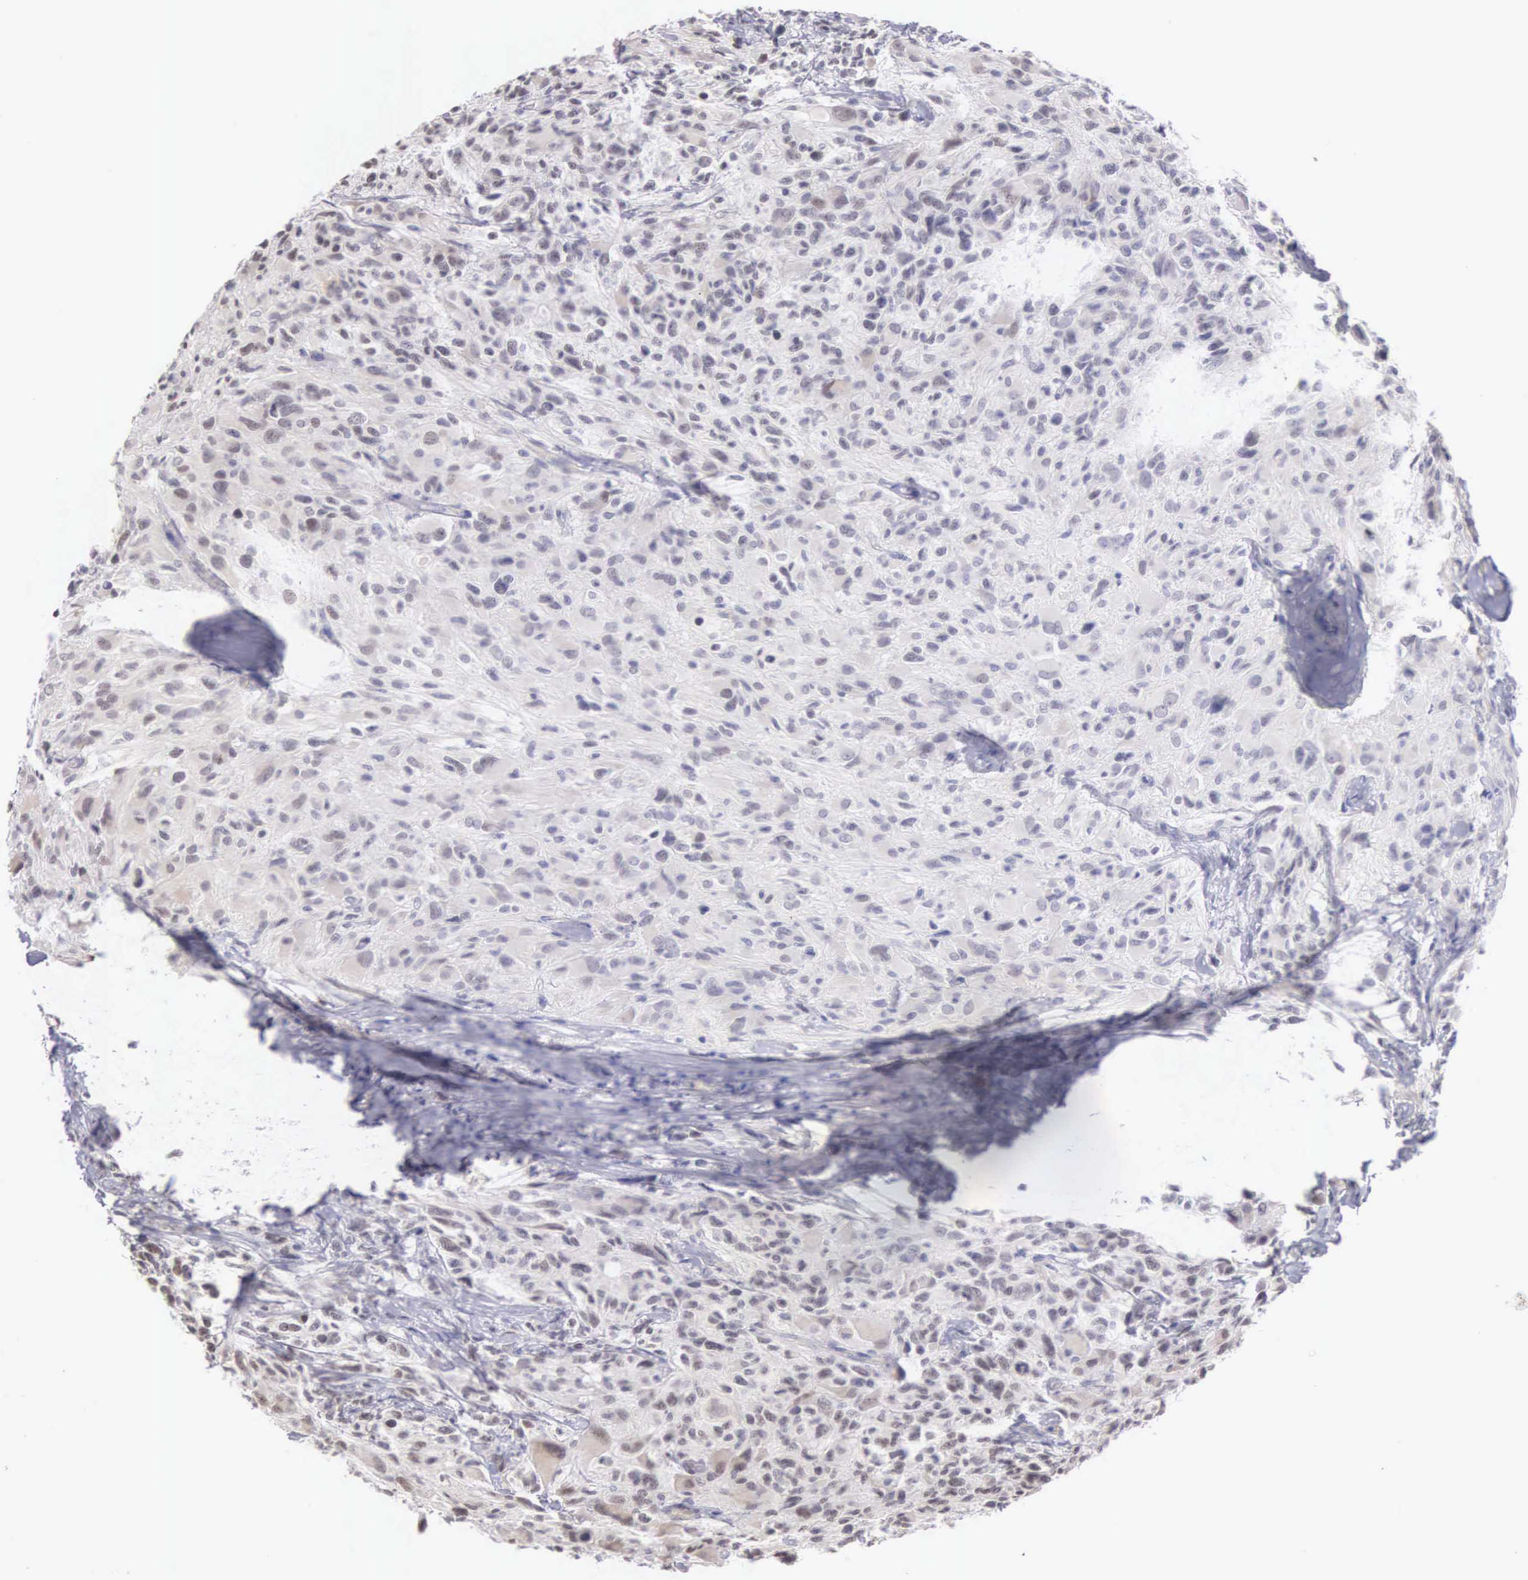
{"staining": {"intensity": "weak", "quantity": "<25%", "location": "nuclear"}, "tissue": "glioma", "cell_type": "Tumor cells", "image_type": "cancer", "snomed": [{"axis": "morphology", "description": "Glioma, malignant, High grade"}, {"axis": "topography", "description": "Brain"}], "caption": "The image exhibits no staining of tumor cells in glioma.", "gene": "HMGXB4", "patient": {"sex": "male", "age": 69}}